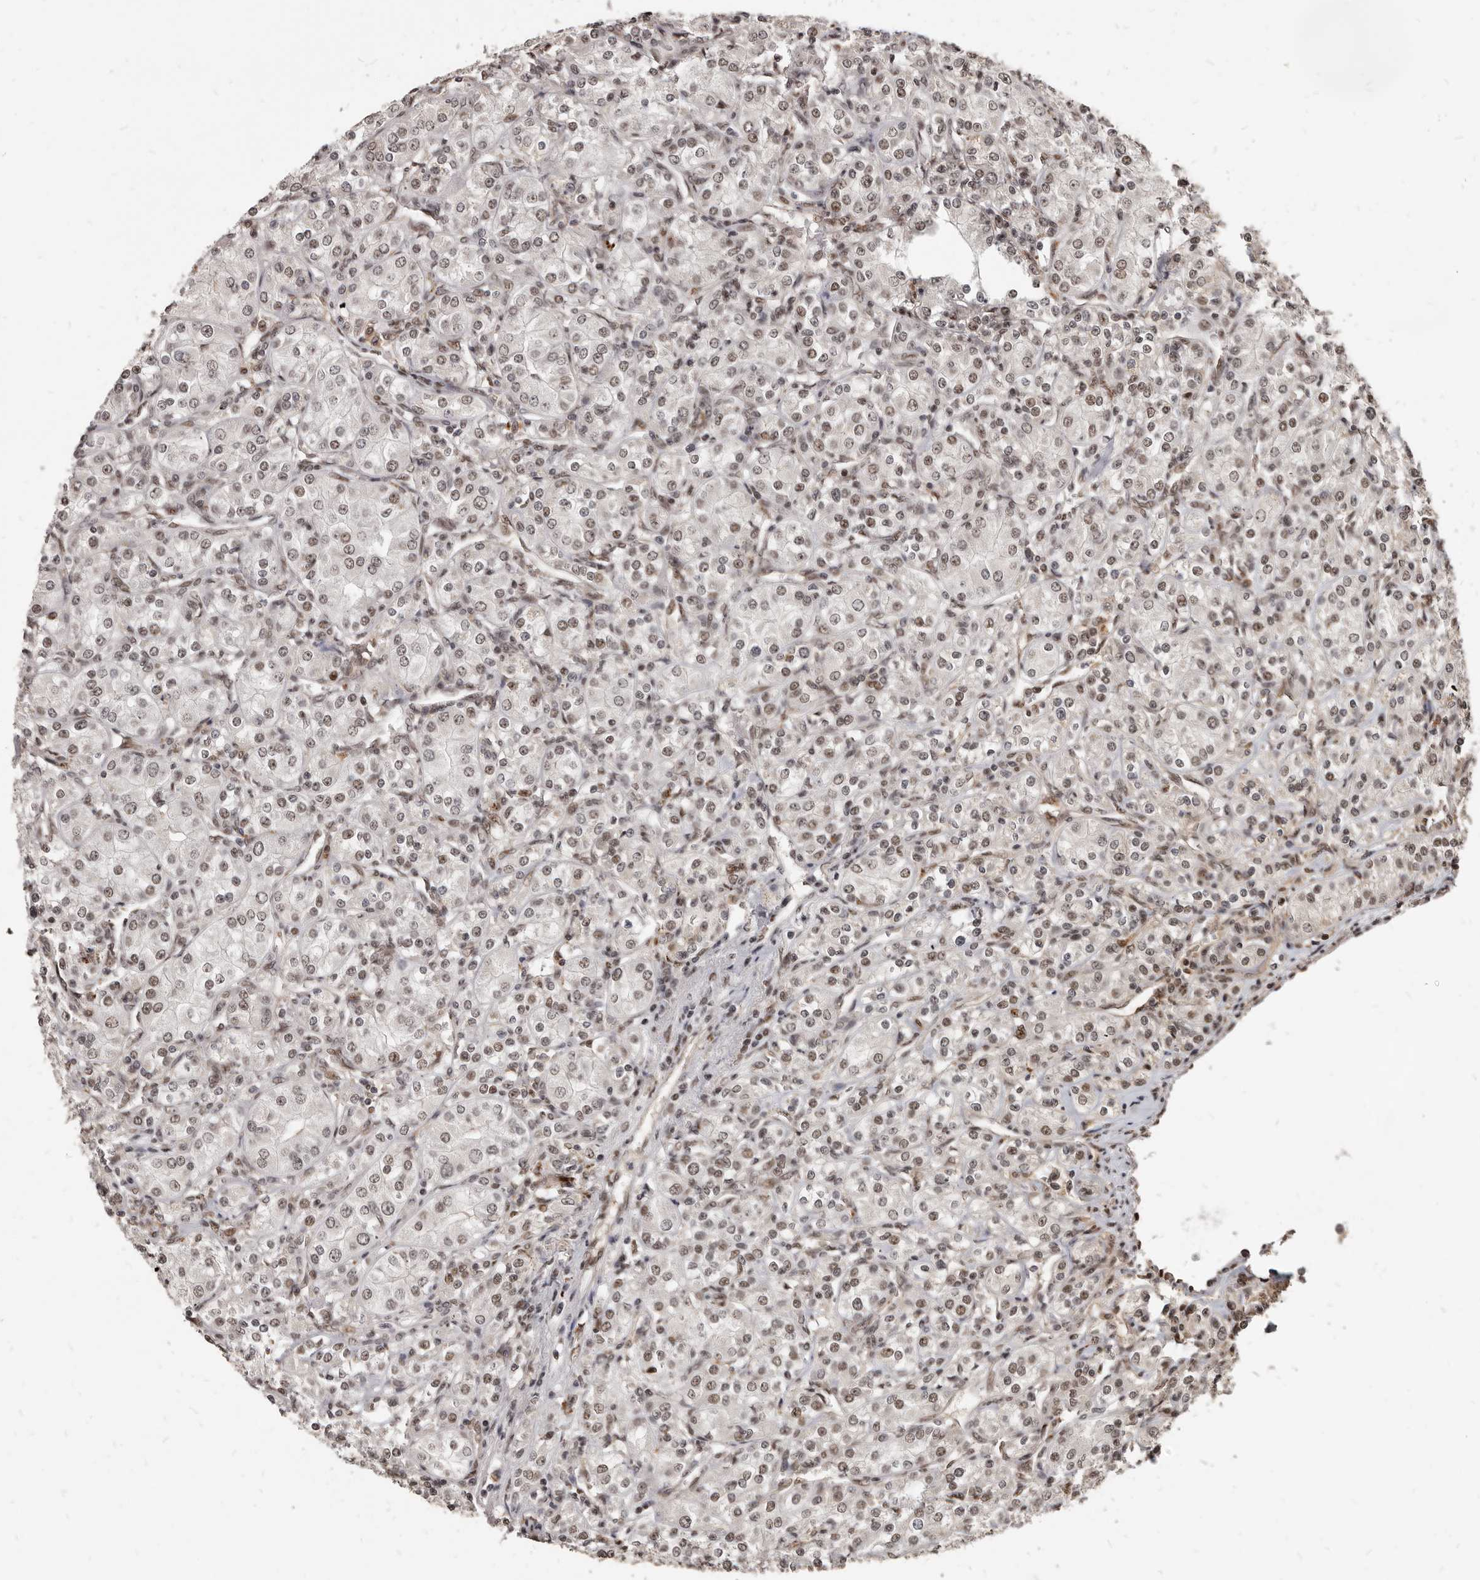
{"staining": {"intensity": "weak", "quantity": ">75%", "location": "nuclear"}, "tissue": "renal cancer", "cell_type": "Tumor cells", "image_type": "cancer", "snomed": [{"axis": "morphology", "description": "Adenocarcinoma, NOS"}, {"axis": "topography", "description": "Kidney"}], "caption": "Protein staining exhibits weak nuclear expression in about >75% of tumor cells in adenocarcinoma (renal).", "gene": "ATF5", "patient": {"sex": "male", "age": 77}}